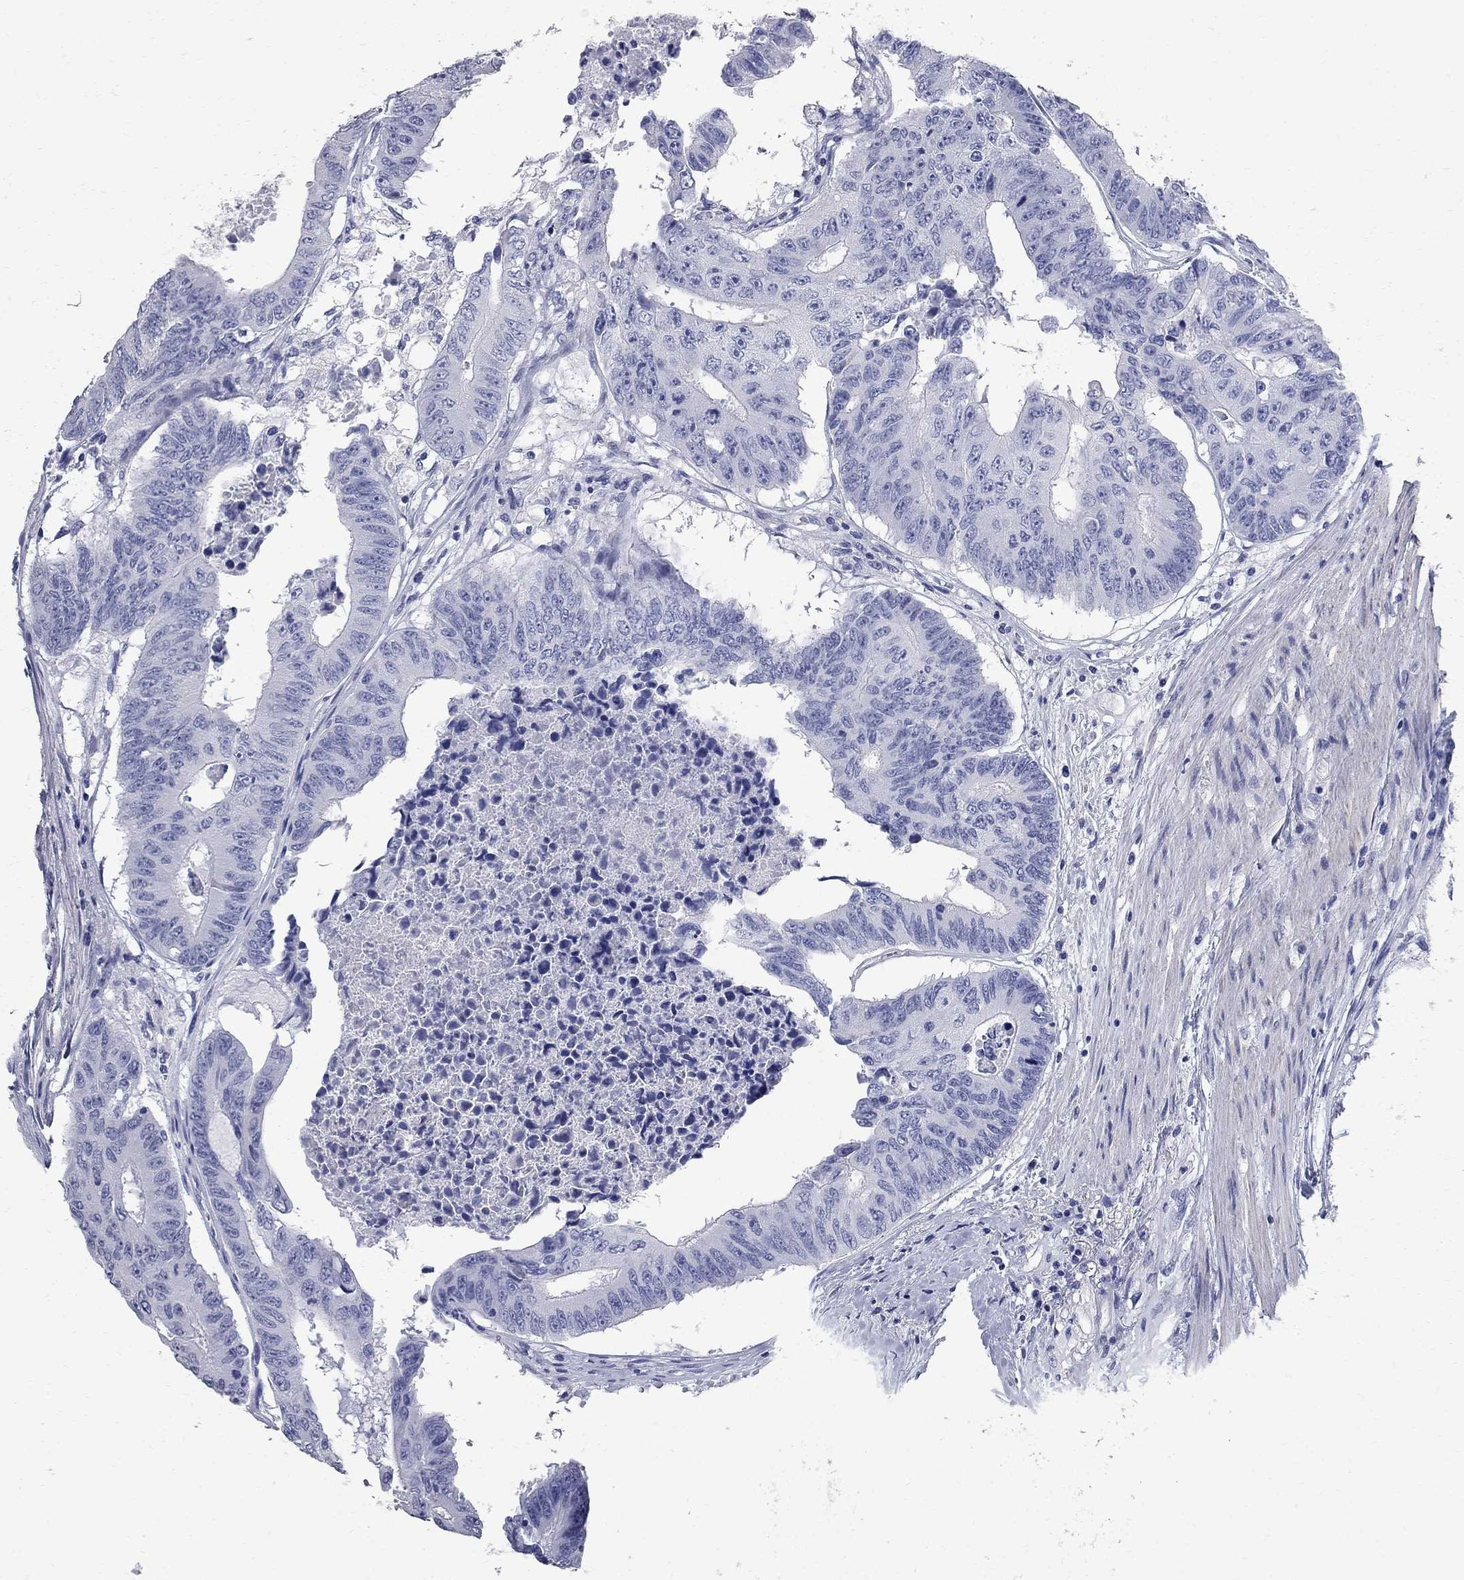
{"staining": {"intensity": "negative", "quantity": "none", "location": "none"}, "tissue": "colorectal cancer", "cell_type": "Tumor cells", "image_type": "cancer", "snomed": [{"axis": "morphology", "description": "Adenocarcinoma, NOS"}, {"axis": "topography", "description": "Rectum"}], "caption": "The histopathology image shows no staining of tumor cells in adenocarcinoma (colorectal). Nuclei are stained in blue.", "gene": "BPIFB1", "patient": {"sex": "male", "age": 59}}